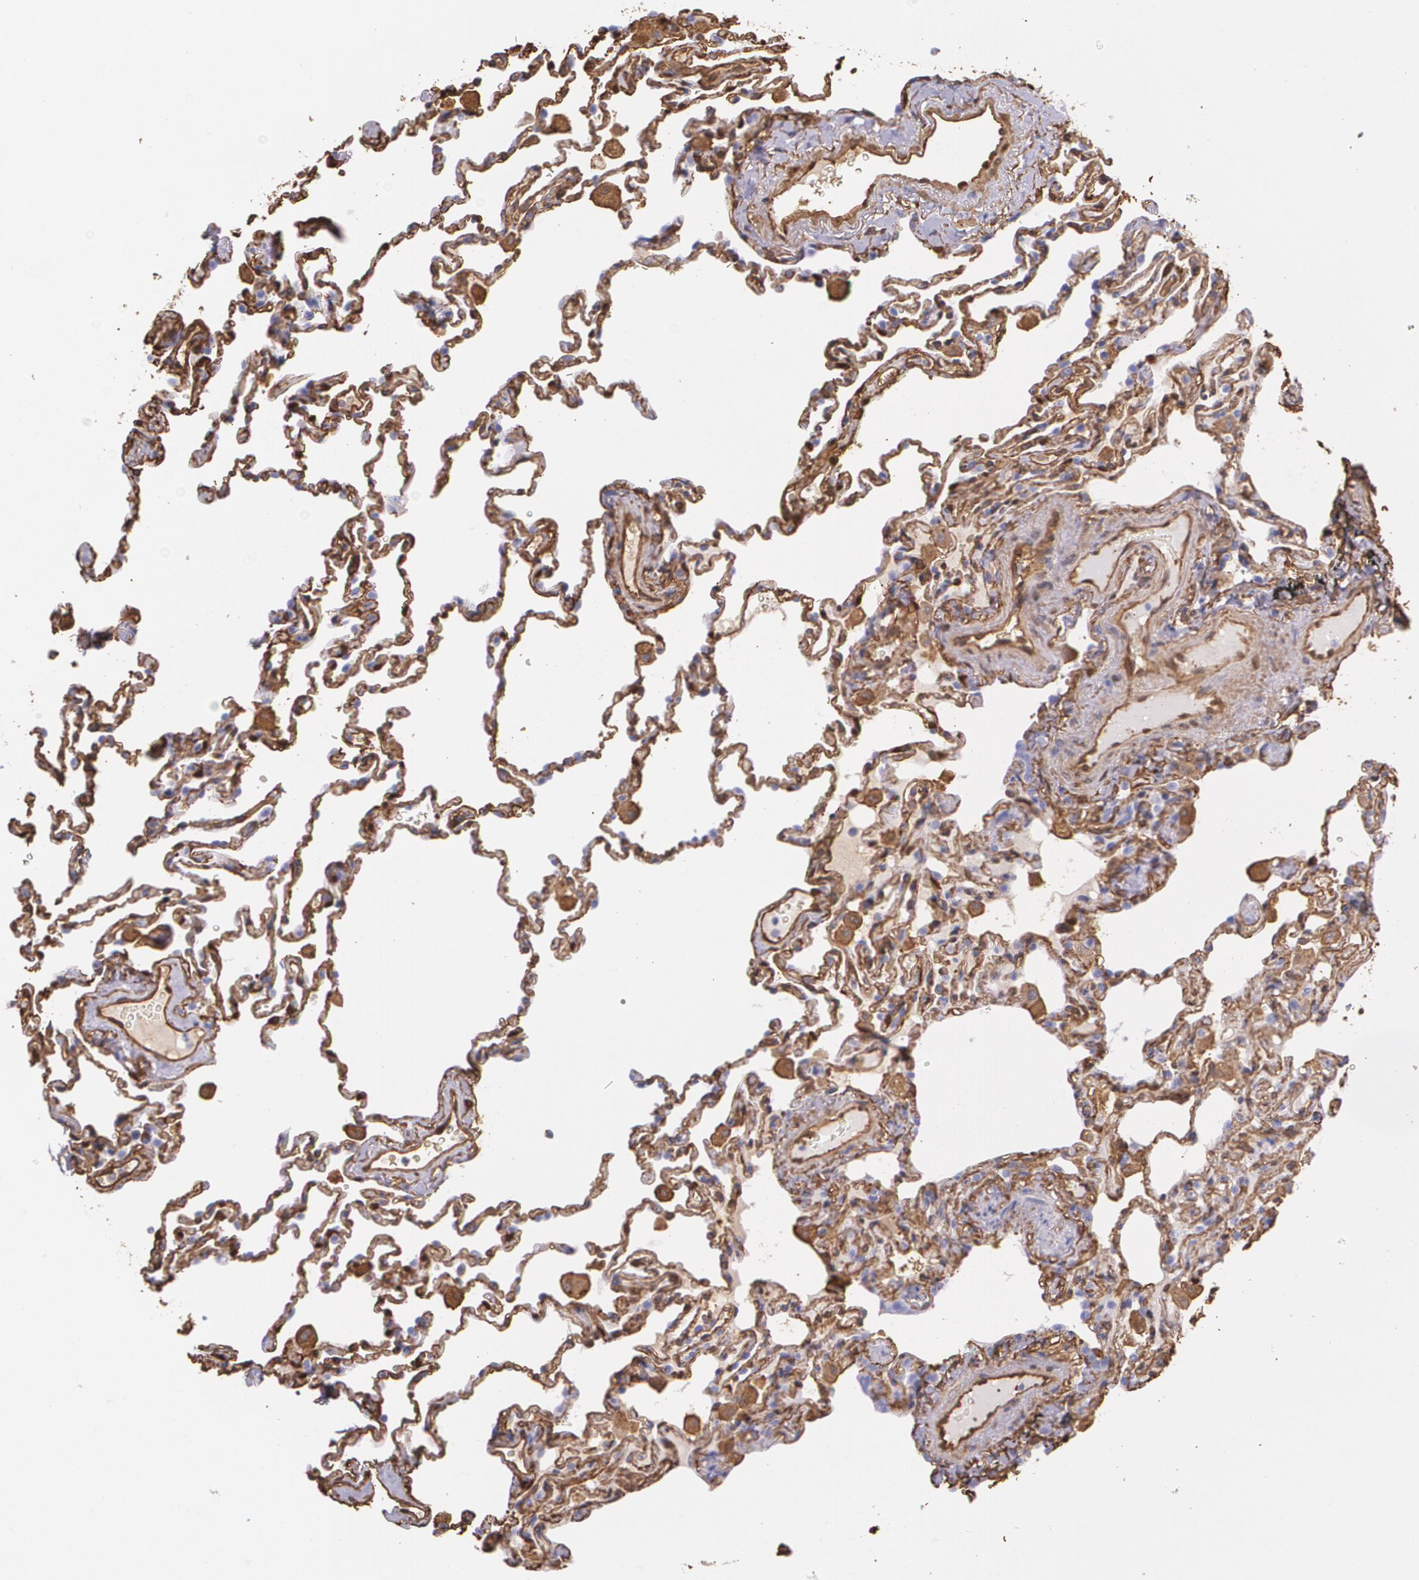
{"staining": {"intensity": "moderate", "quantity": ">75%", "location": "cytoplasmic/membranous"}, "tissue": "lung", "cell_type": "Alveolar cells", "image_type": "normal", "snomed": [{"axis": "morphology", "description": "Normal tissue, NOS"}, {"axis": "topography", "description": "Lung"}], "caption": "DAB (3,3'-diaminobenzidine) immunohistochemical staining of normal lung exhibits moderate cytoplasmic/membranous protein staining in about >75% of alveolar cells.", "gene": "MMP2", "patient": {"sex": "male", "age": 59}}